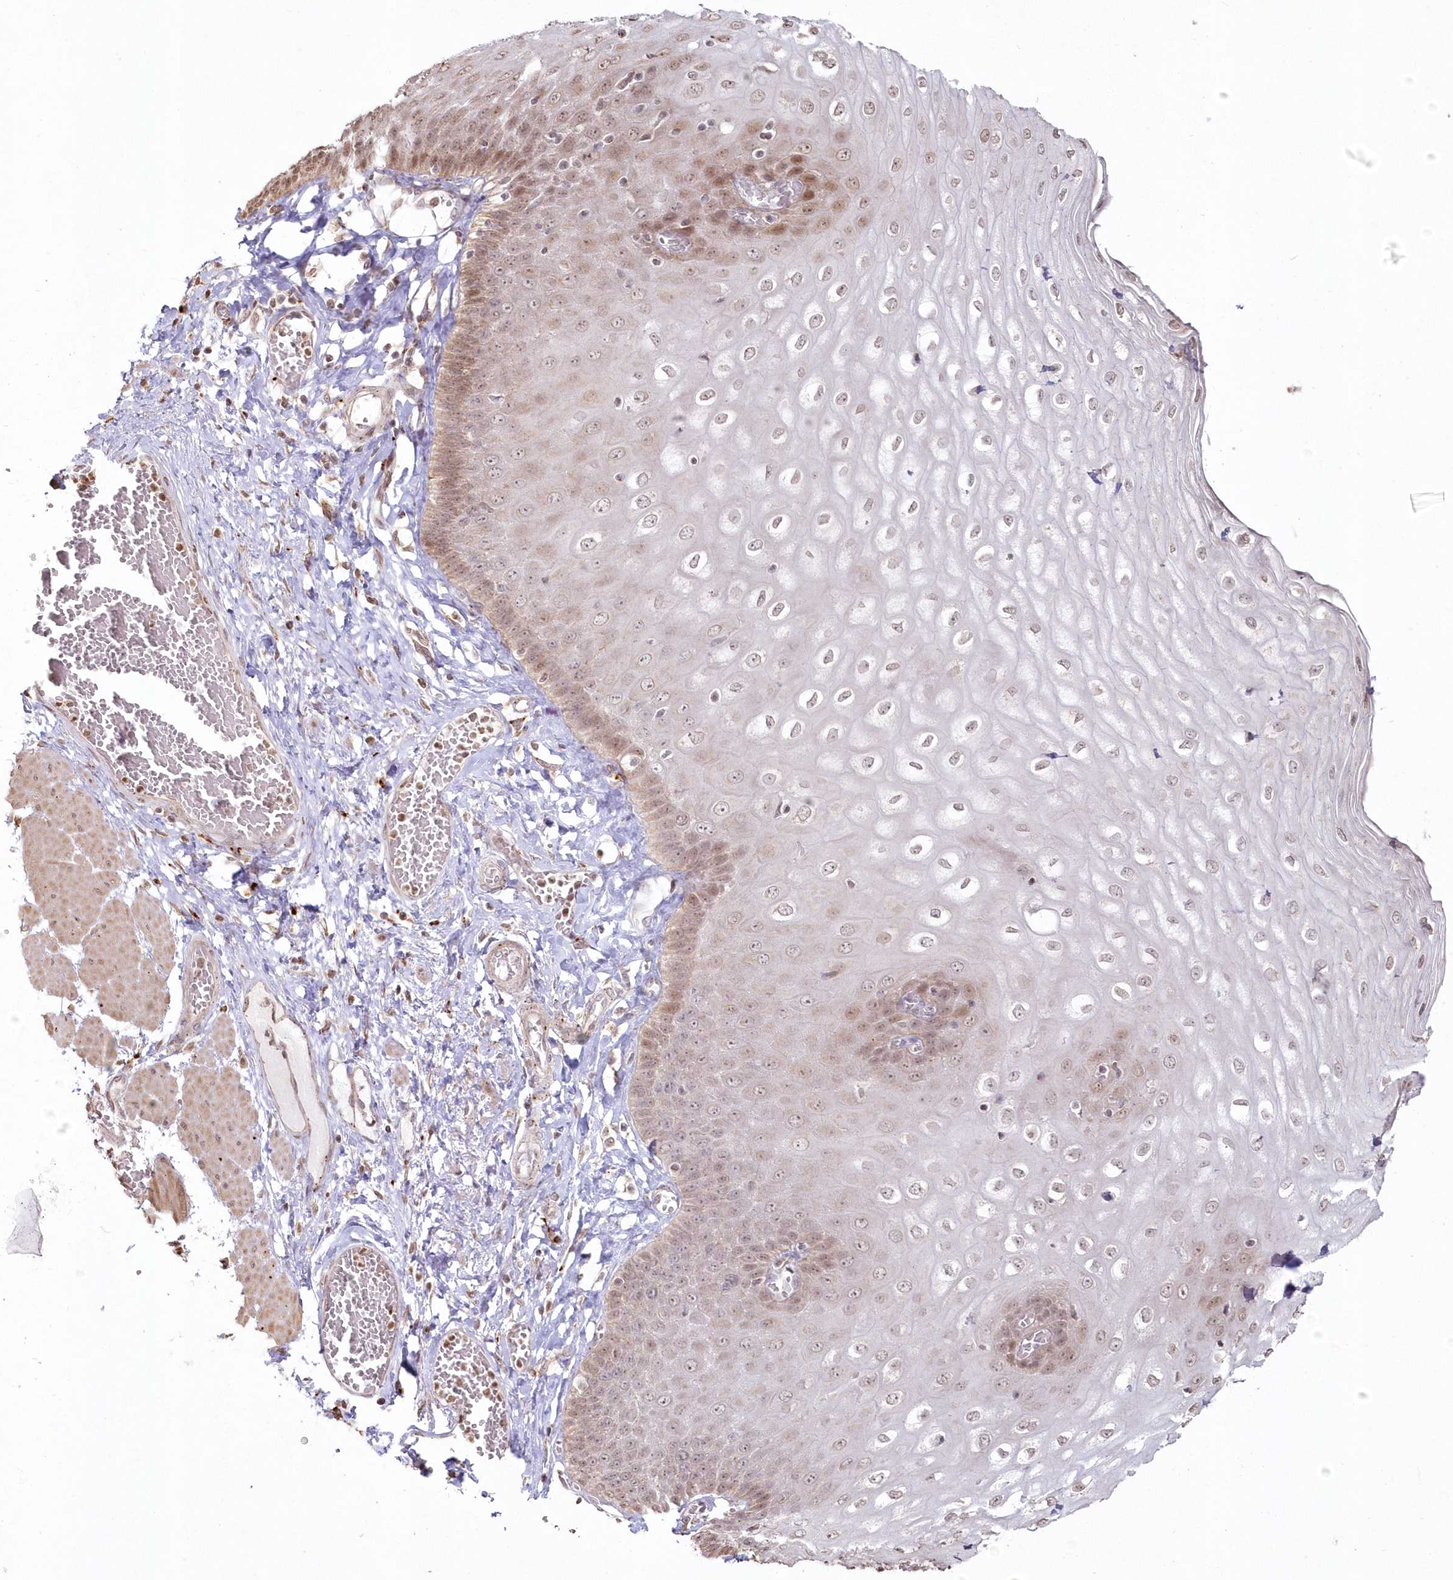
{"staining": {"intensity": "weak", "quantity": "25%-75%", "location": "cytoplasmic/membranous,nuclear"}, "tissue": "esophagus", "cell_type": "Squamous epithelial cells", "image_type": "normal", "snomed": [{"axis": "morphology", "description": "Normal tissue, NOS"}, {"axis": "topography", "description": "Esophagus"}], "caption": "The photomicrograph displays a brown stain indicating the presence of a protein in the cytoplasmic/membranous,nuclear of squamous epithelial cells in esophagus.", "gene": "ARSB", "patient": {"sex": "male", "age": 60}}